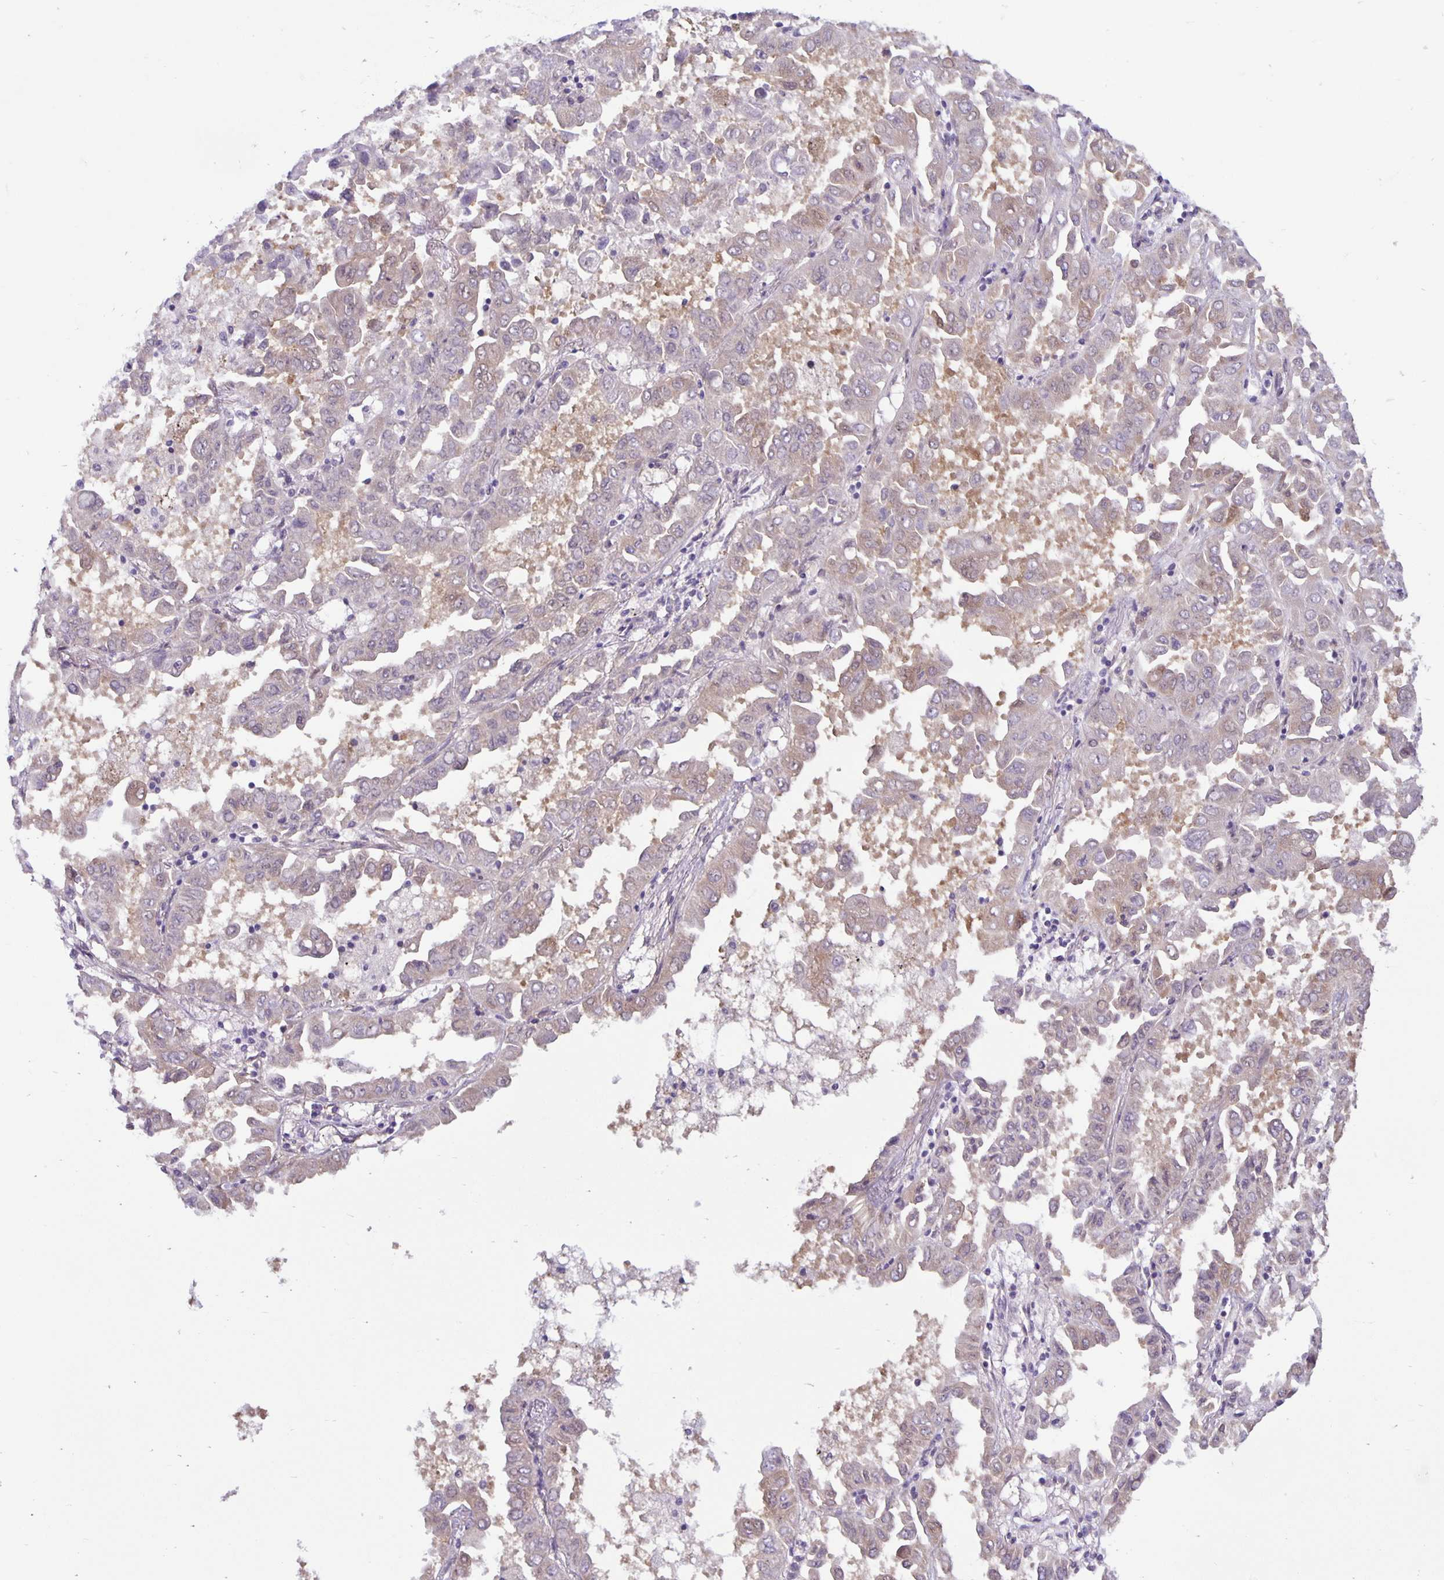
{"staining": {"intensity": "weak", "quantity": "<25%", "location": "cytoplasmic/membranous"}, "tissue": "lung cancer", "cell_type": "Tumor cells", "image_type": "cancer", "snomed": [{"axis": "morphology", "description": "Adenocarcinoma, NOS"}, {"axis": "topography", "description": "Lung"}], "caption": "Immunohistochemistry (IHC) micrograph of neoplastic tissue: lung adenocarcinoma stained with DAB (3,3'-diaminobenzidine) displays no significant protein positivity in tumor cells.", "gene": "TAX1BP3", "patient": {"sex": "male", "age": 64}}